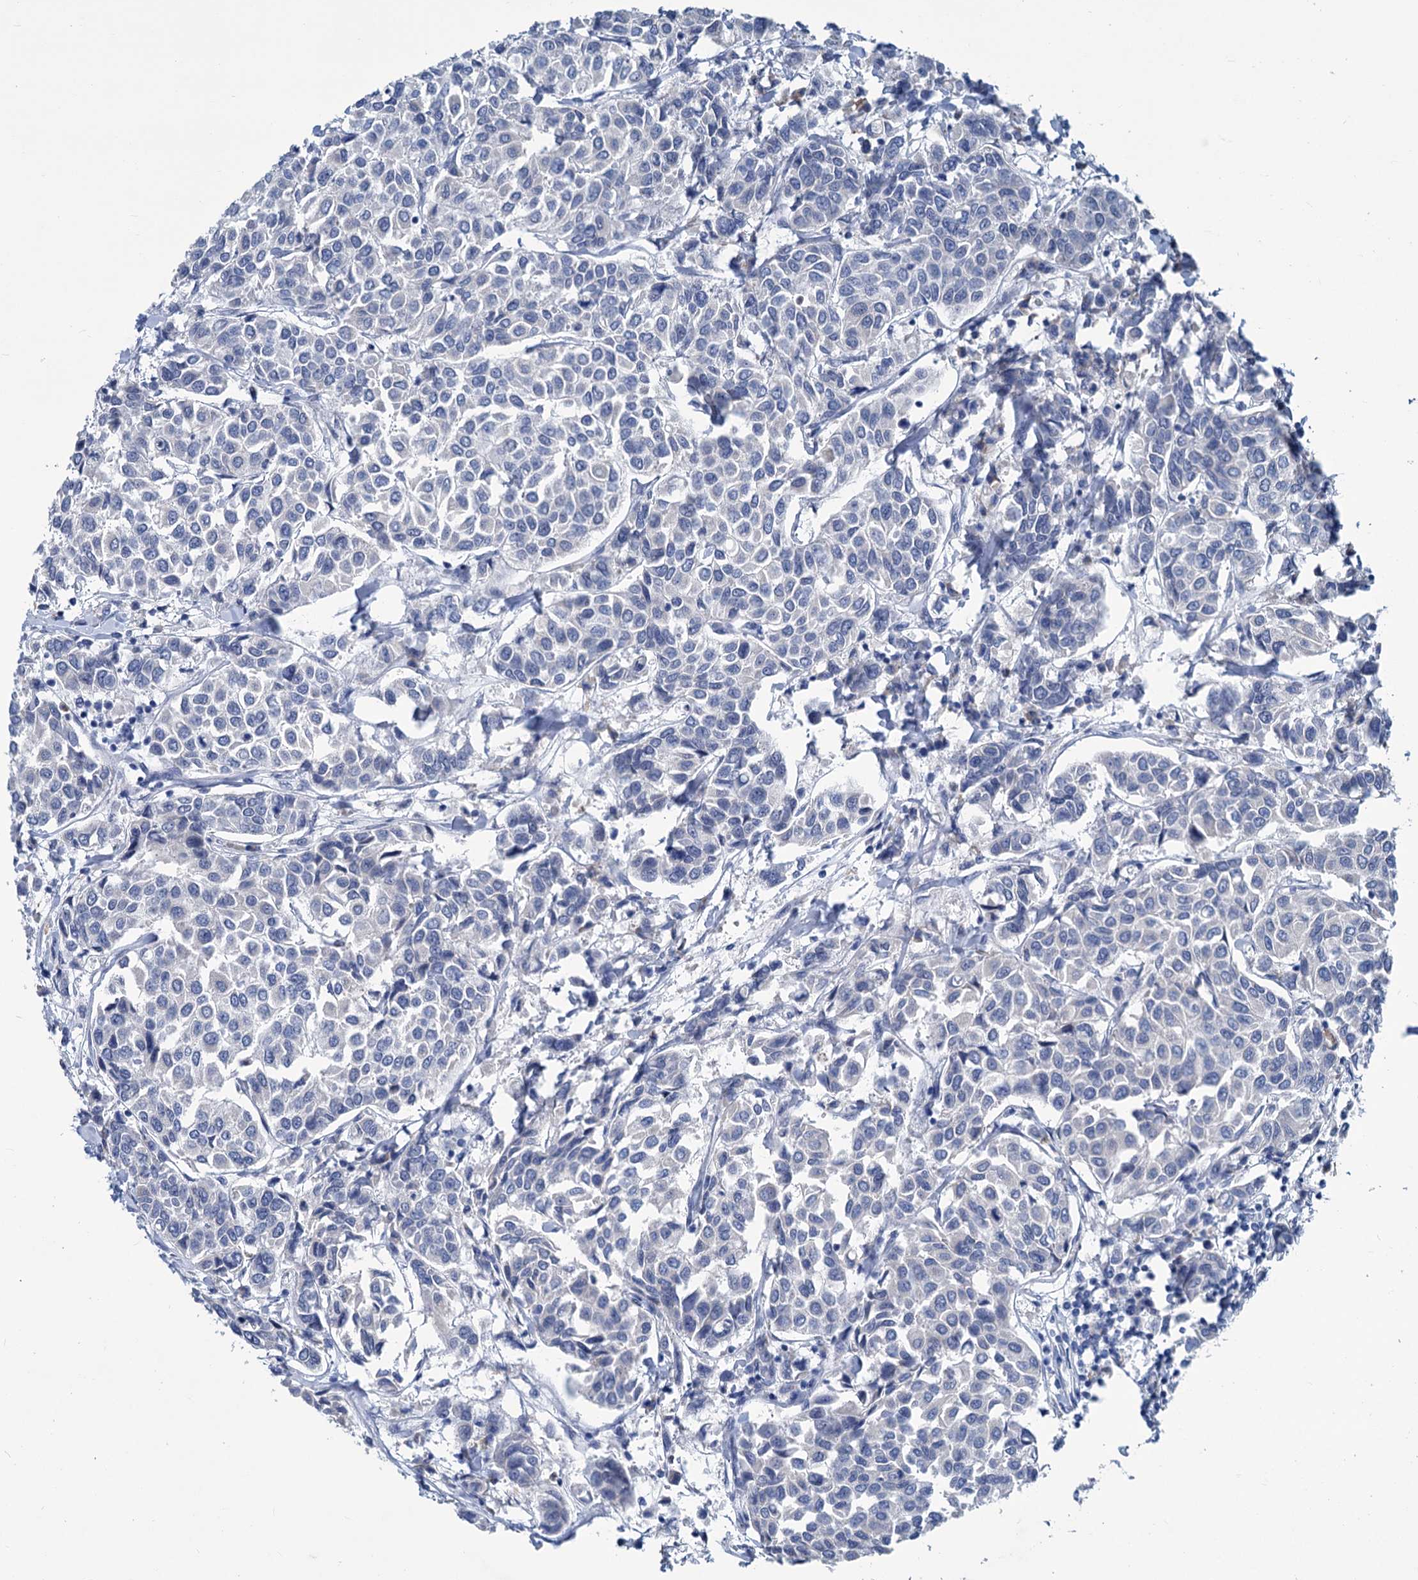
{"staining": {"intensity": "negative", "quantity": "none", "location": "none"}, "tissue": "breast cancer", "cell_type": "Tumor cells", "image_type": "cancer", "snomed": [{"axis": "morphology", "description": "Duct carcinoma"}, {"axis": "topography", "description": "Breast"}], "caption": "DAB immunohistochemical staining of breast cancer (intraductal carcinoma) displays no significant positivity in tumor cells.", "gene": "NEU3", "patient": {"sex": "female", "age": 55}}